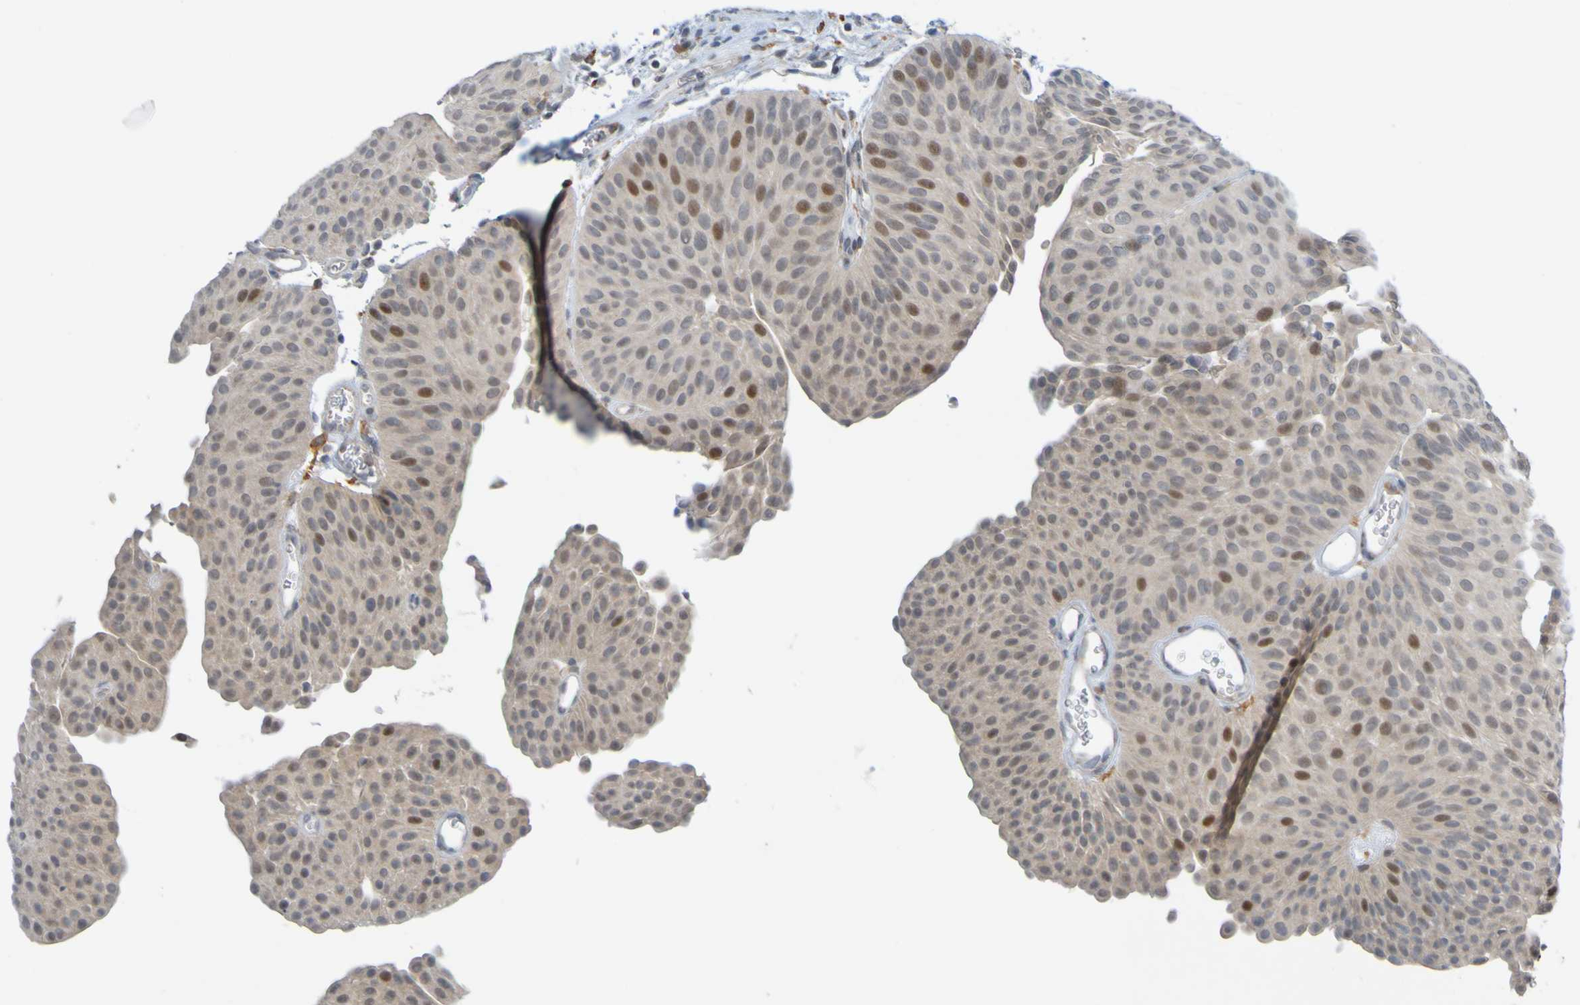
{"staining": {"intensity": "weak", "quantity": "25%-75%", "location": "cytoplasmic/membranous,nuclear"}, "tissue": "urothelial cancer", "cell_type": "Tumor cells", "image_type": "cancer", "snomed": [{"axis": "morphology", "description": "Urothelial carcinoma, Low grade"}, {"axis": "topography", "description": "Urinary bladder"}], "caption": "Urothelial carcinoma (low-grade) stained with a protein marker demonstrates weak staining in tumor cells.", "gene": "LILRB5", "patient": {"sex": "female", "age": 60}}